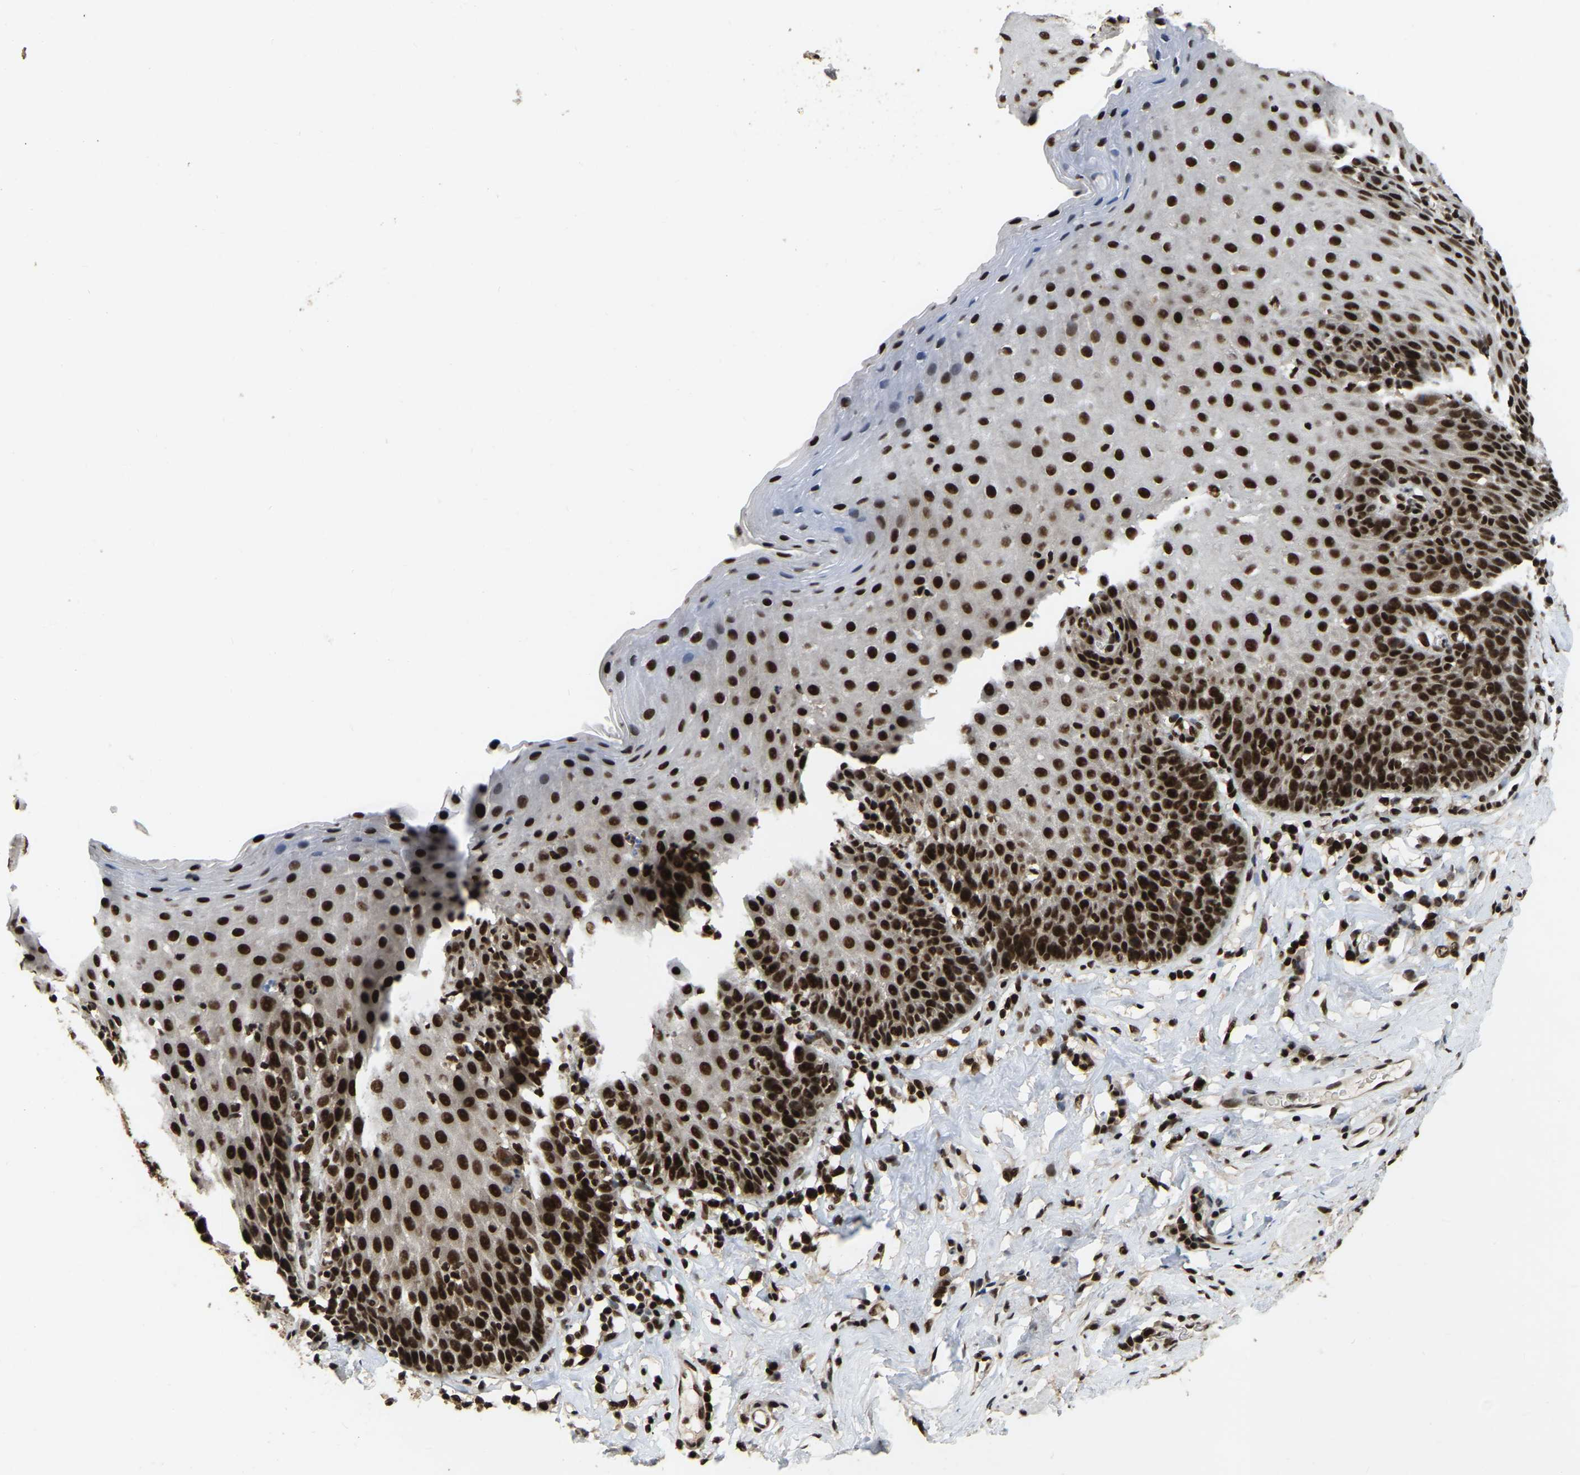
{"staining": {"intensity": "strong", "quantity": ">75%", "location": "nuclear"}, "tissue": "esophagus", "cell_type": "Squamous epithelial cells", "image_type": "normal", "snomed": [{"axis": "morphology", "description": "Normal tissue, NOS"}, {"axis": "topography", "description": "Esophagus"}], "caption": "Immunohistochemical staining of benign esophagus exhibits high levels of strong nuclear positivity in about >75% of squamous epithelial cells.", "gene": "TBL1XR1", "patient": {"sex": "female", "age": 61}}